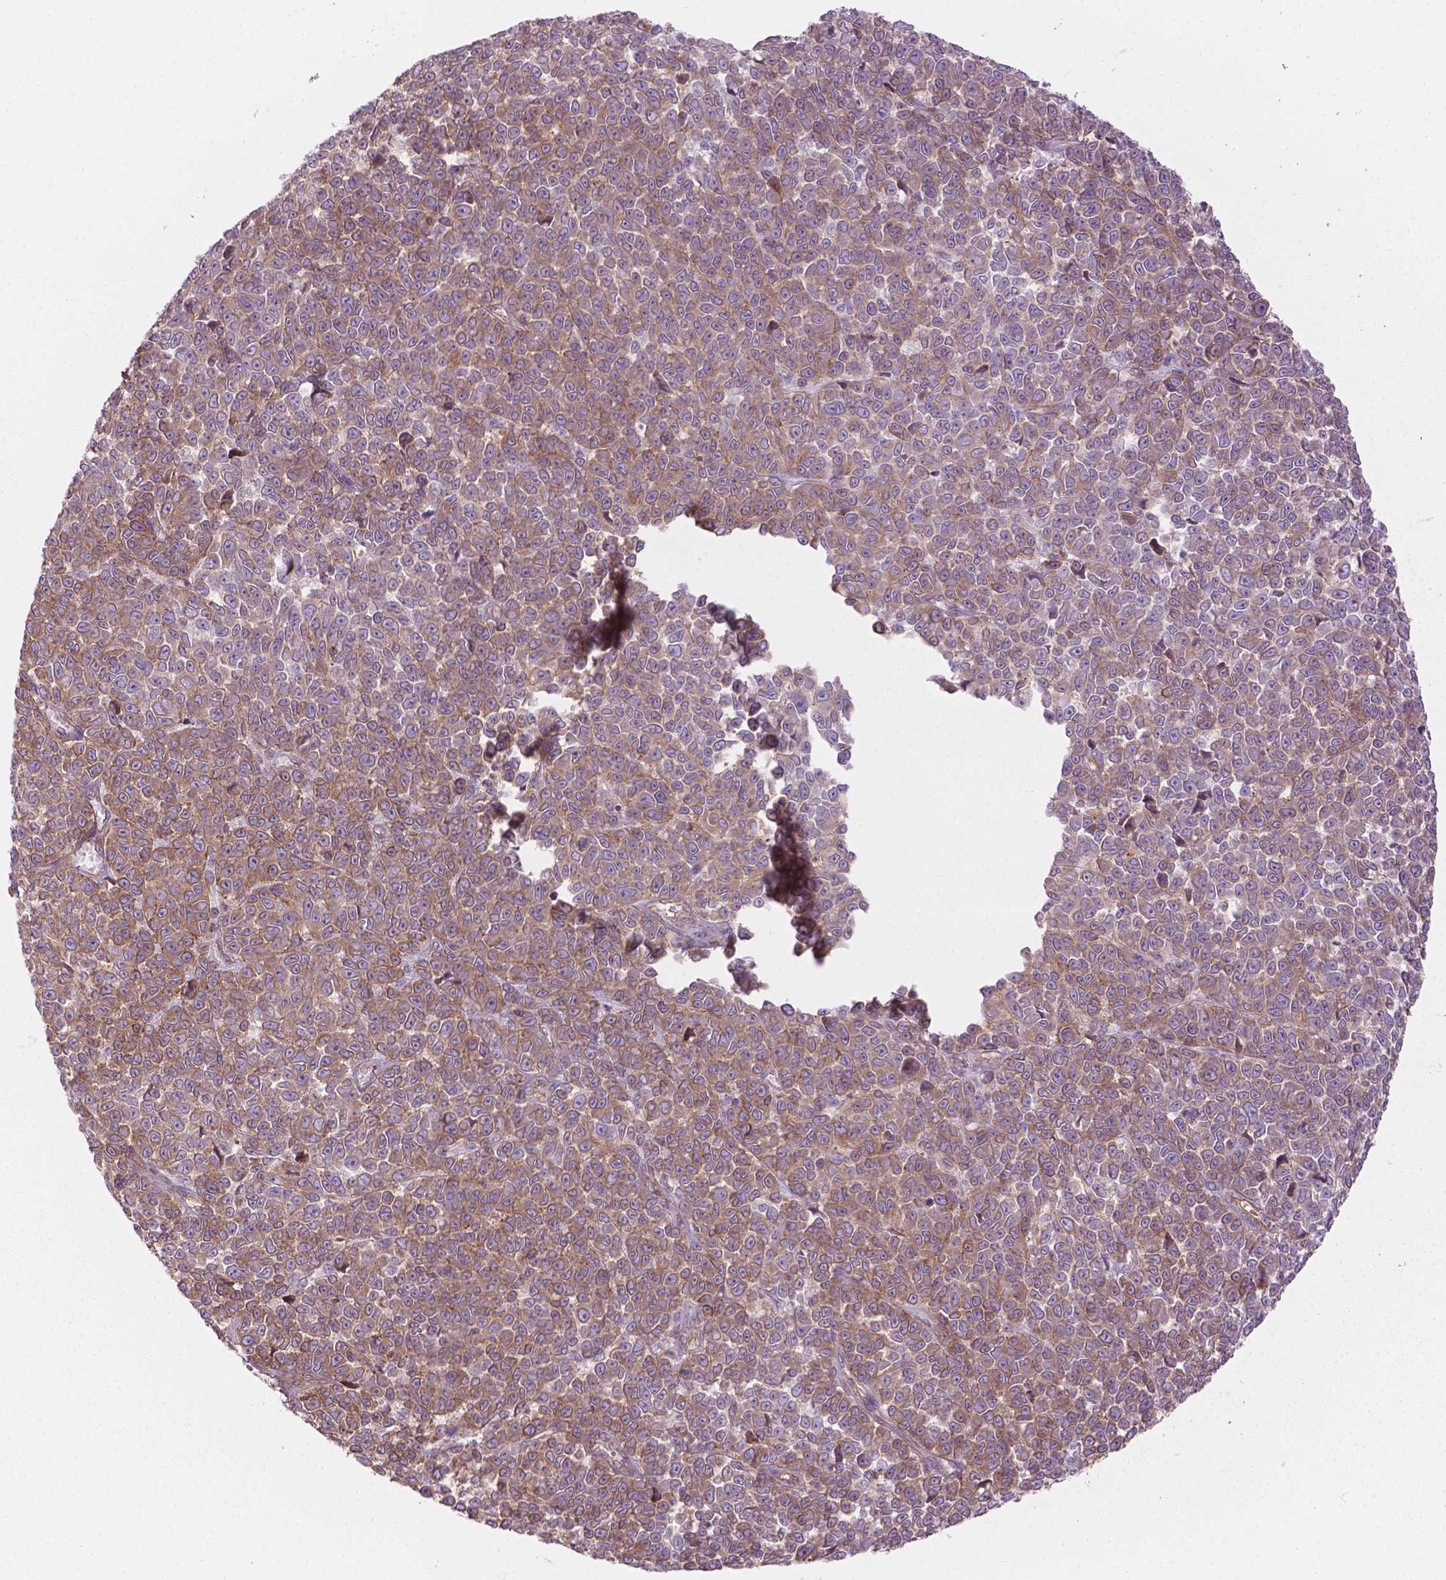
{"staining": {"intensity": "moderate", "quantity": "<25%", "location": "cytoplasmic/membranous"}, "tissue": "melanoma", "cell_type": "Tumor cells", "image_type": "cancer", "snomed": [{"axis": "morphology", "description": "Malignant melanoma, NOS"}, {"axis": "topography", "description": "Skin"}], "caption": "High-power microscopy captured an IHC histopathology image of melanoma, revealing moderate cytoplasmic/membranous expression in about <25% of tumor cells. (DAB IHC with brightfield microscopy, high magnification).", "gene": "SURF4", "patient": {"sex": "female", "age": 95}}